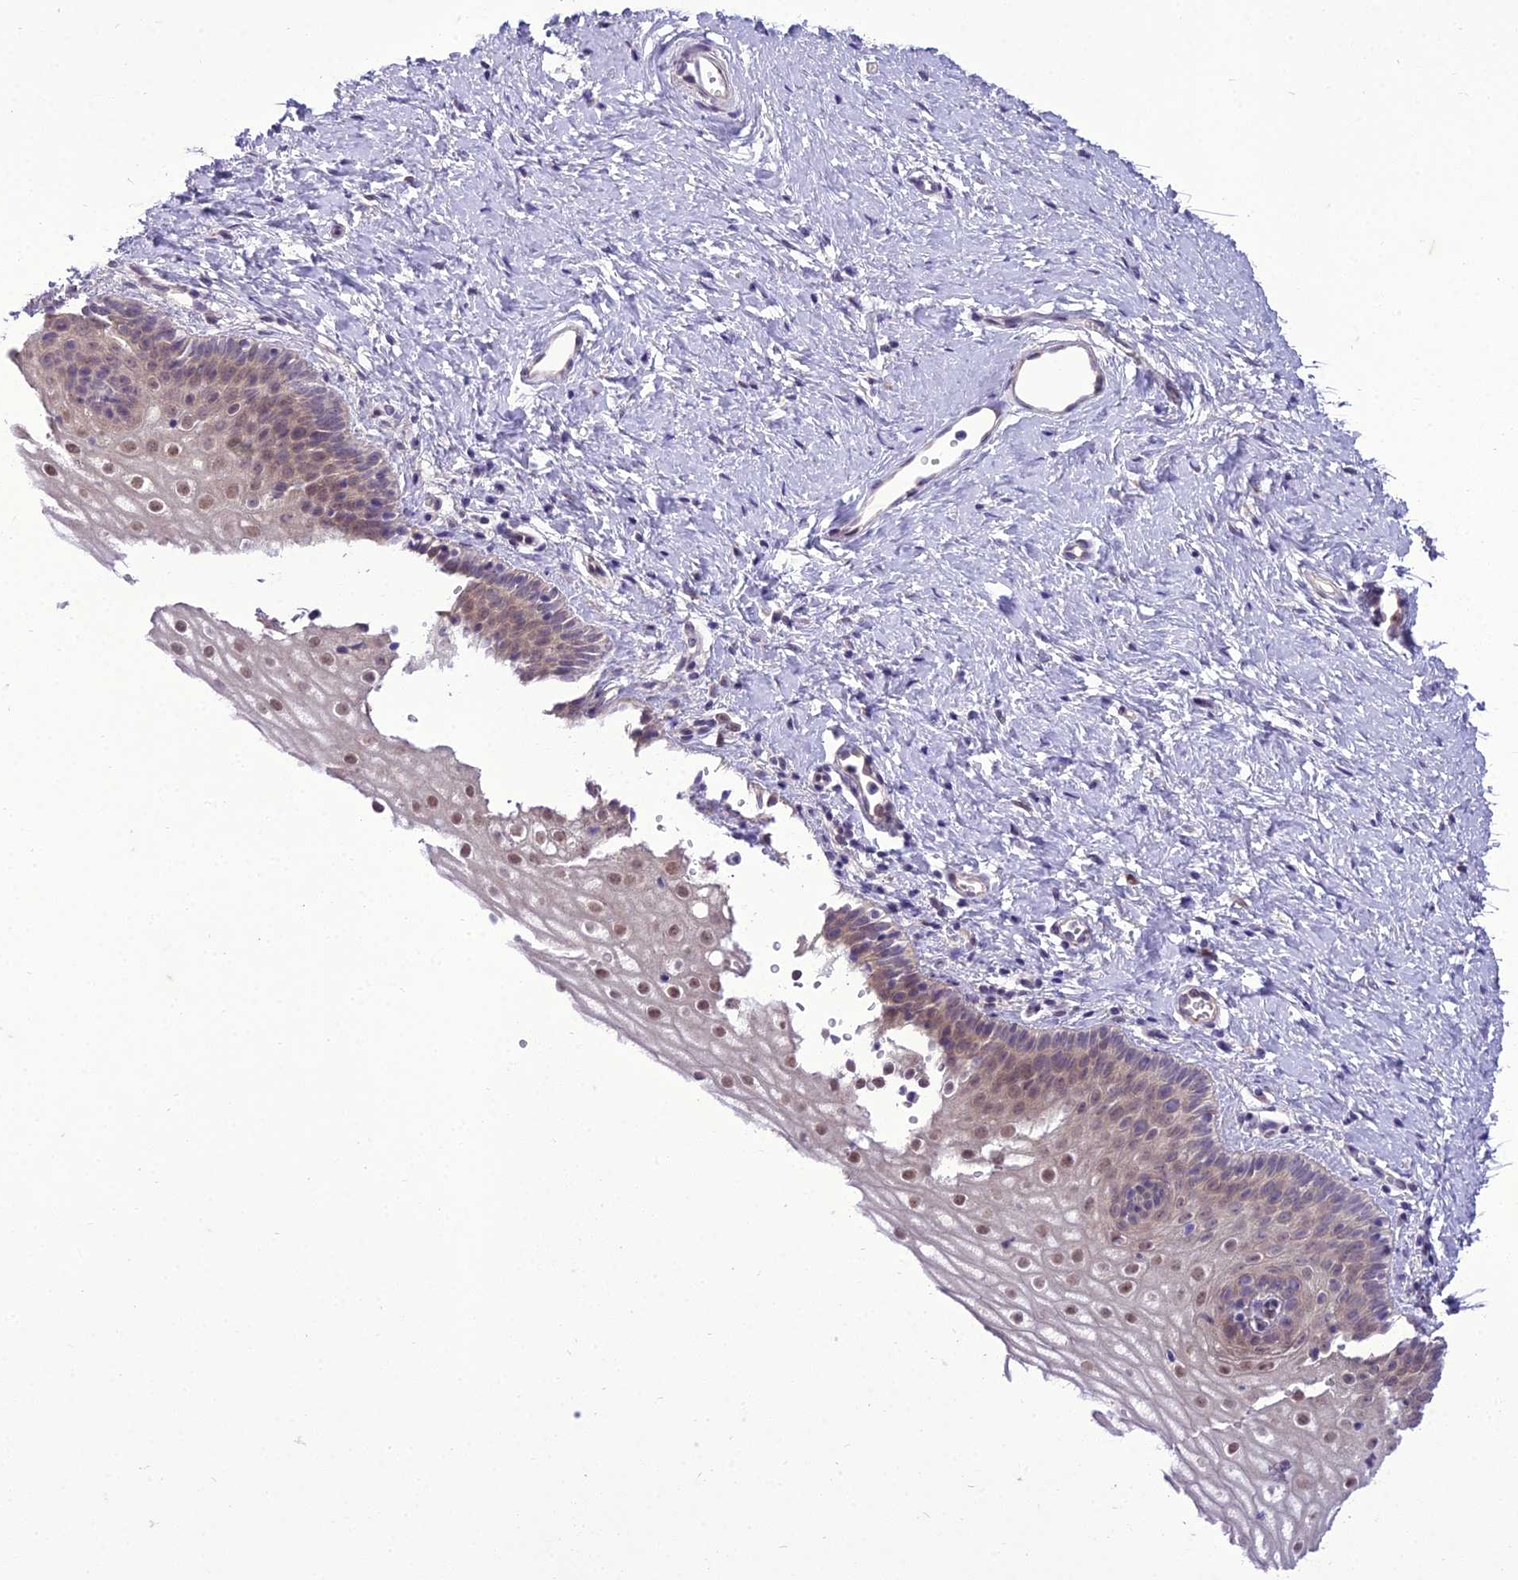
{"staining": {"intensity": "moderate", "quantity": "25%-75%", "location": "nuclear"}, "tissue": "vagina", "cell_type": "Squamous epithelial cells", "image_type": "normal", "snomed": [{"axis": "morphology", "description": "Normal tissue, NOS"}, {"axis": "topography", "description": "Vagina"}], "caption": "Vagina stained for a protein (brown) shows moderate nuclear positive positivity in approximately 25%-75% of squamous epithelial cells.", "gene": "NEURL2", "patient": {"sex": "female", "age": 32}}